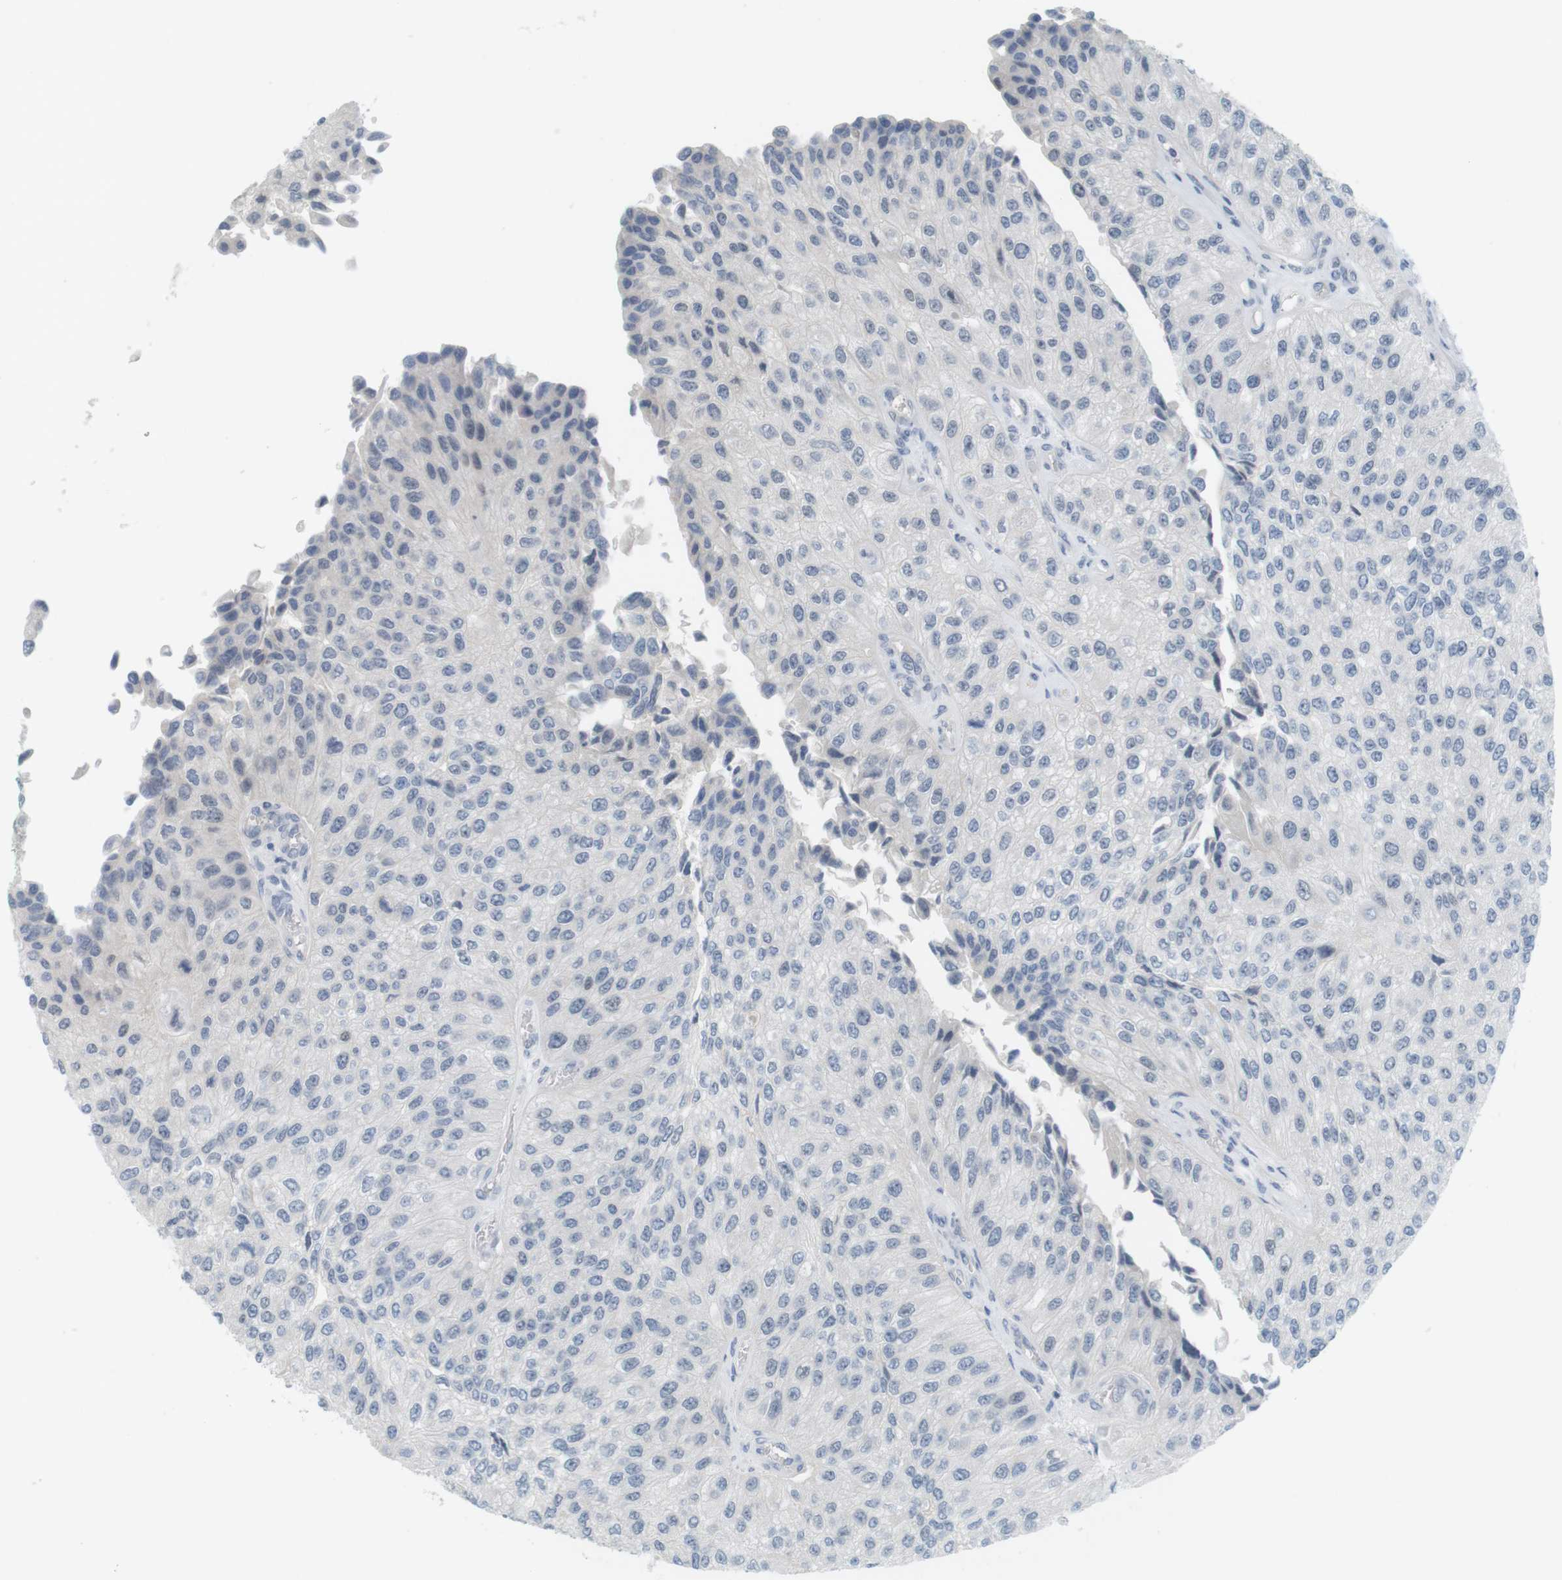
{"staining": {"intensity": "negative", "quantity": "none", "location": "none"}, "tissue": "urothelial cancer", "cell_type": "Tumor cells", "image_type": "cancer", "snomed": [{"axis": "morphology", "description": "Urothelial carcinoma, High grade"}, {"axis": "topography", "description": "Kidney"}, {"axis": "topography", "description": "Urinary bladder"}], "caption": "An IHC image of urothelial carcinoma (high-grade) is shown. There is no staining in tumor cells of urothelial carcinoma (high-grade).", "gene": "CREB3L2", "patient": {"sex": "male", "age": 77}}